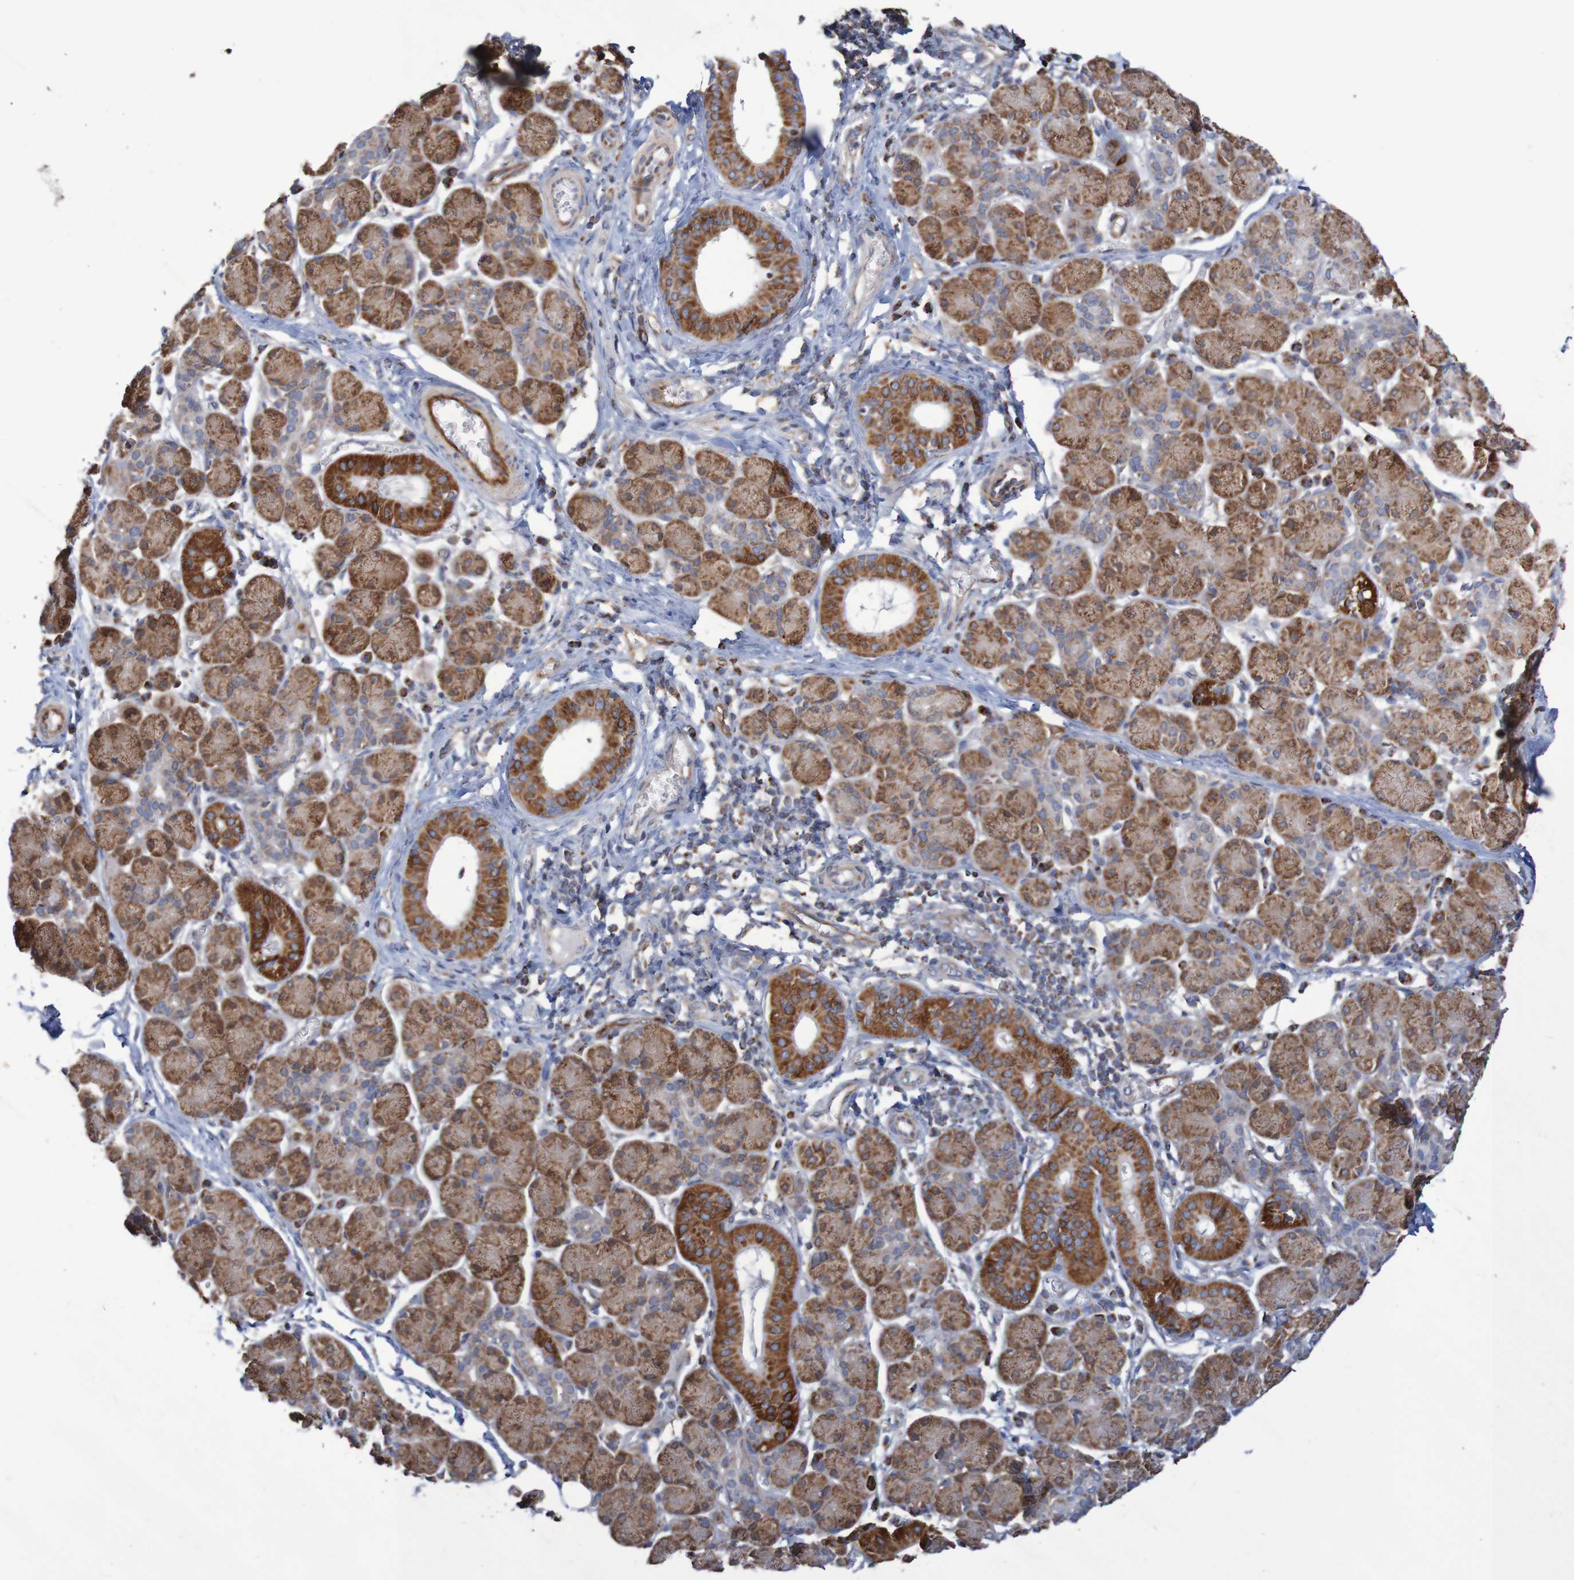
{"staining": {"intensity": "strong", "quantity": "25%-75%", "location": "cytoplasmic/membranous"}, "tissue": "salivary gland", "cell_type": "Glandular cells", "image_type": "normal", "snomed": [{"axis": "morphology", "description": "Normal tissue, NOS"}, {"axis": "morphology", "description": "Inflammation, NOS"}, {"axis": "topography", "description": "Lymph node"}, {"axis": "topography", "description": "Salivary gland"}], "caption": "A high-resolution histopathology image shows IHC staining of benign salivary gland, which demonstrates strong cytoplasmic/membranous positivity in about 25%-75% of glandular cells.", "gene": "MMEL1", "patient": {"sex": "male", "age": 3}}